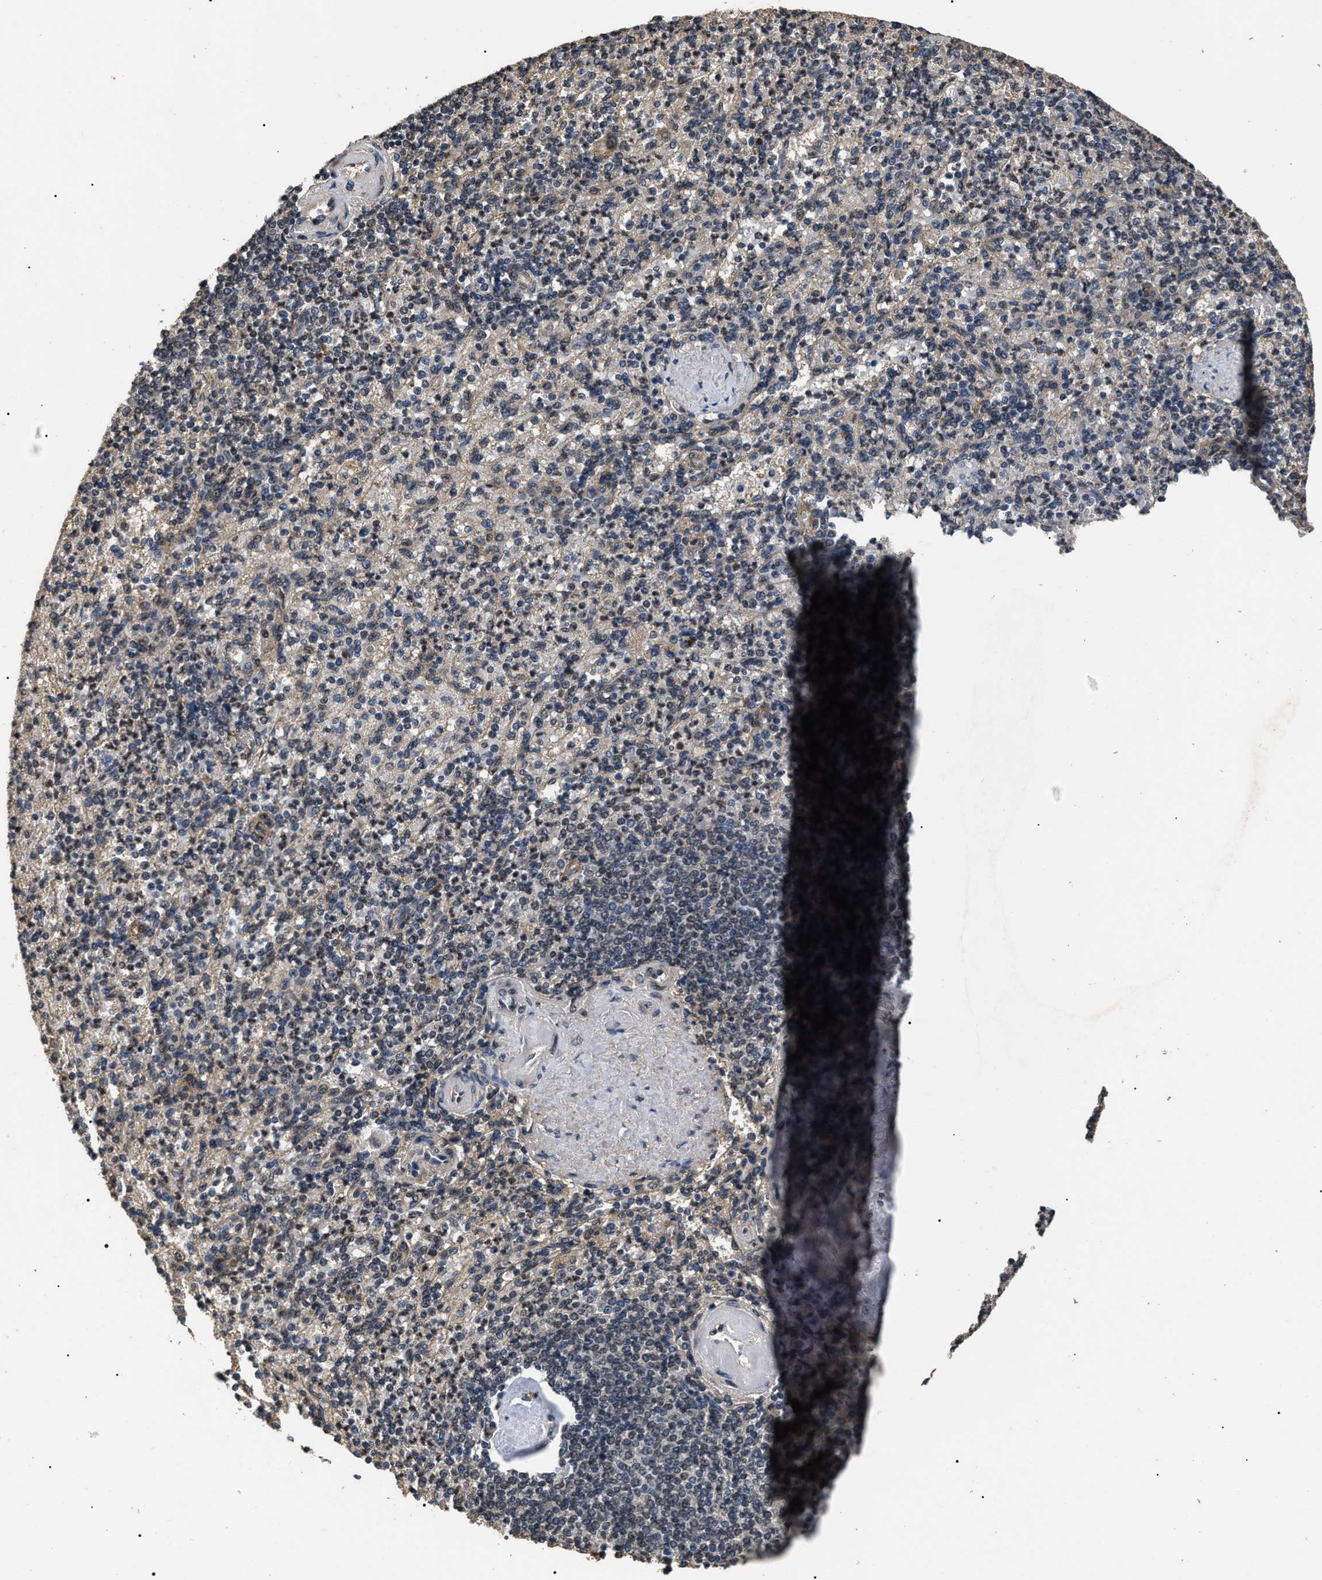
{"staining": {"intensity": "negative", "quantity": "none", "location": "none"}, "tissue": "spleen", "cell_type": "Cells in red pulp", "image_type": "normal", "snomed": [{"axis": "morphology", "description": "Normal tissue, NOS"}, {"axis": "topography", "description": "Spleen"}], "caption": "The histopathology image shows no significant positivity in cells in red pulp of spleen.", "gene": "ANP32E", "patient": {"sex": "female", "age": 74}}